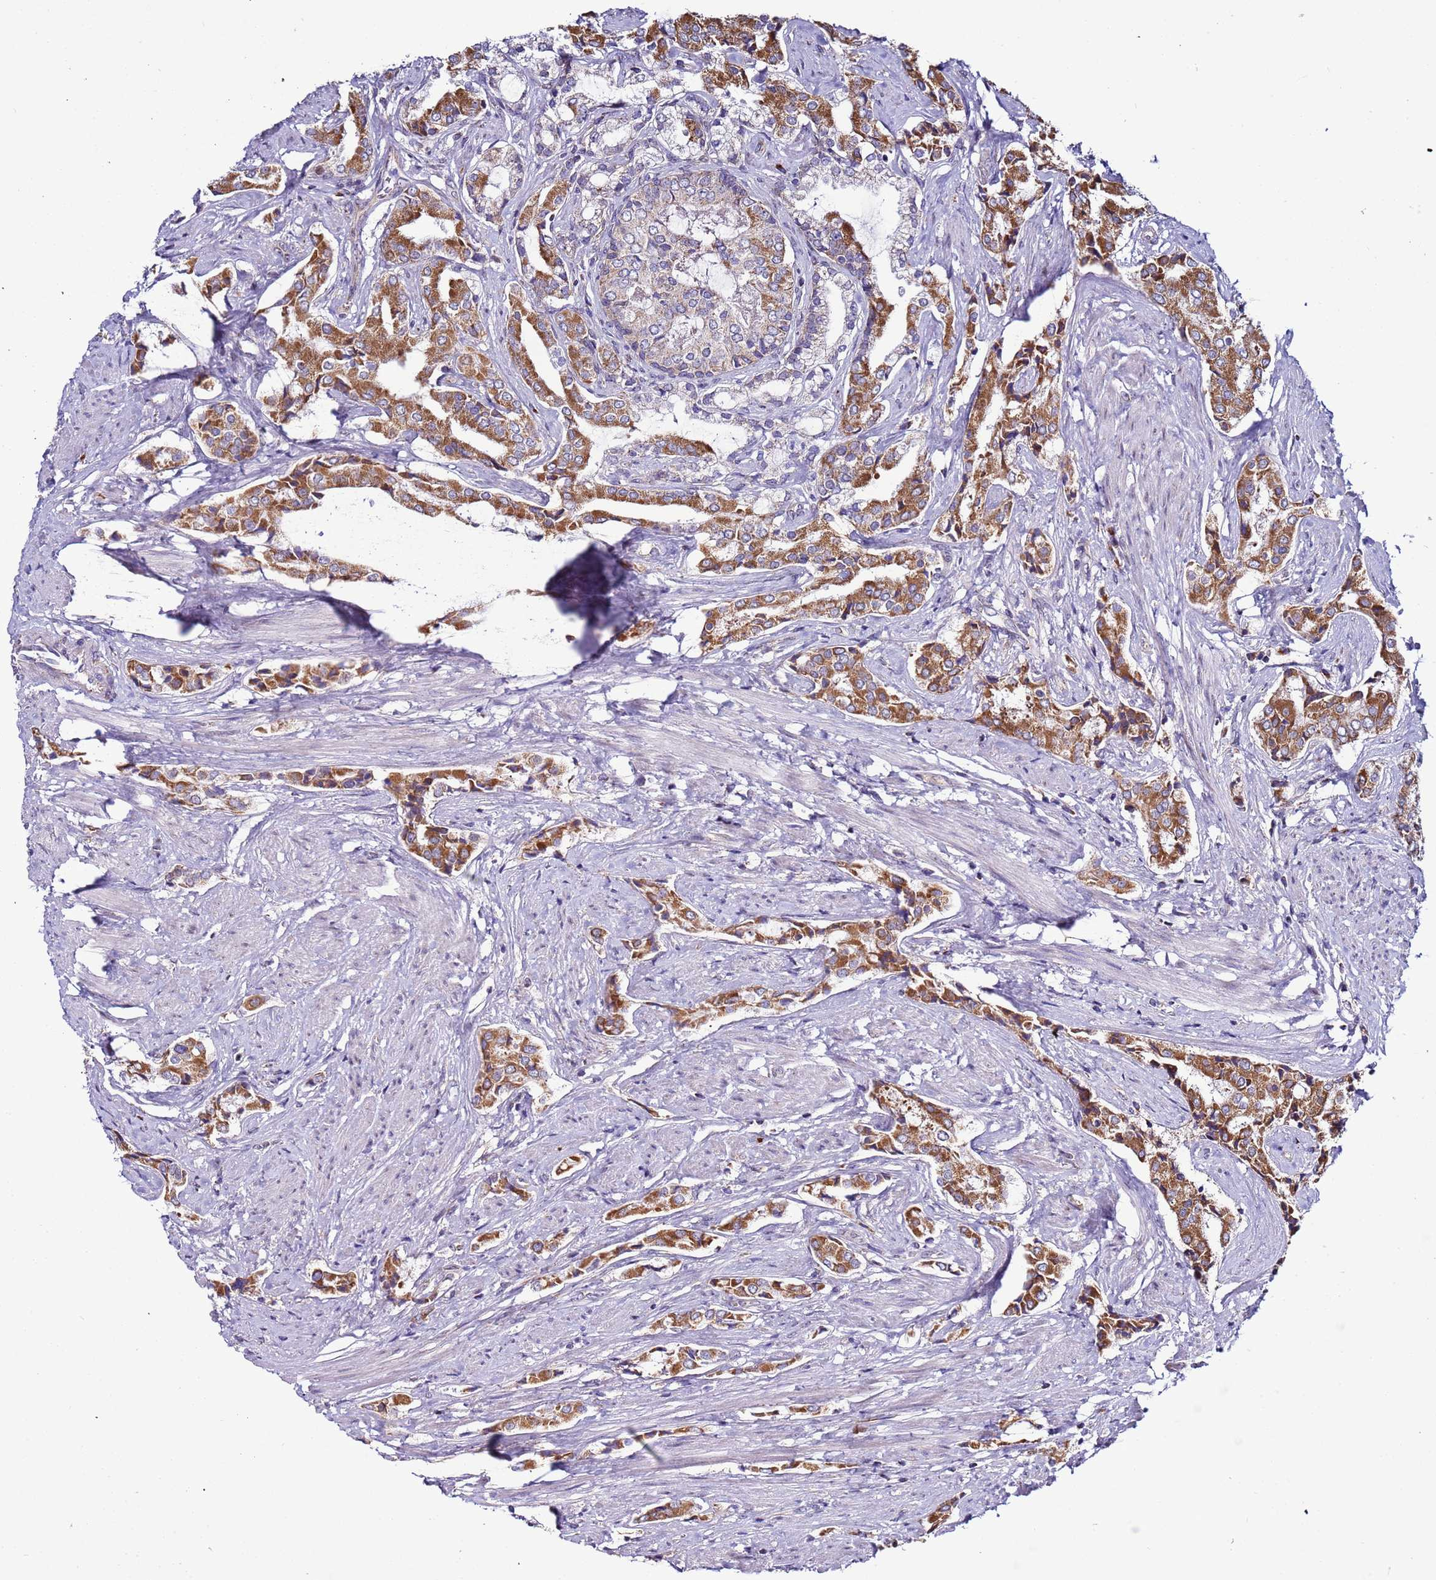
{"staining": {"intensity": "strong", "quantity": "25%-75%", "location": "cytoplasmic/membranous"}, "tissue": "prostate cancer", "cell_type": "Tumor cells", "image_type": "cancer", "snomed": [{"axis": "morphology", "description": "Adenocarcinoma, High grade"}, {"axis": "topography", "description": "Prostate"}], "caption": "Protein expression analysis of prostate cancer displays strong cytoplasmic/membranous expression in approximately 25%-75% of tumor cells.", "gene": "AHI1", "patient": {"sex": "male", "age": 71}}